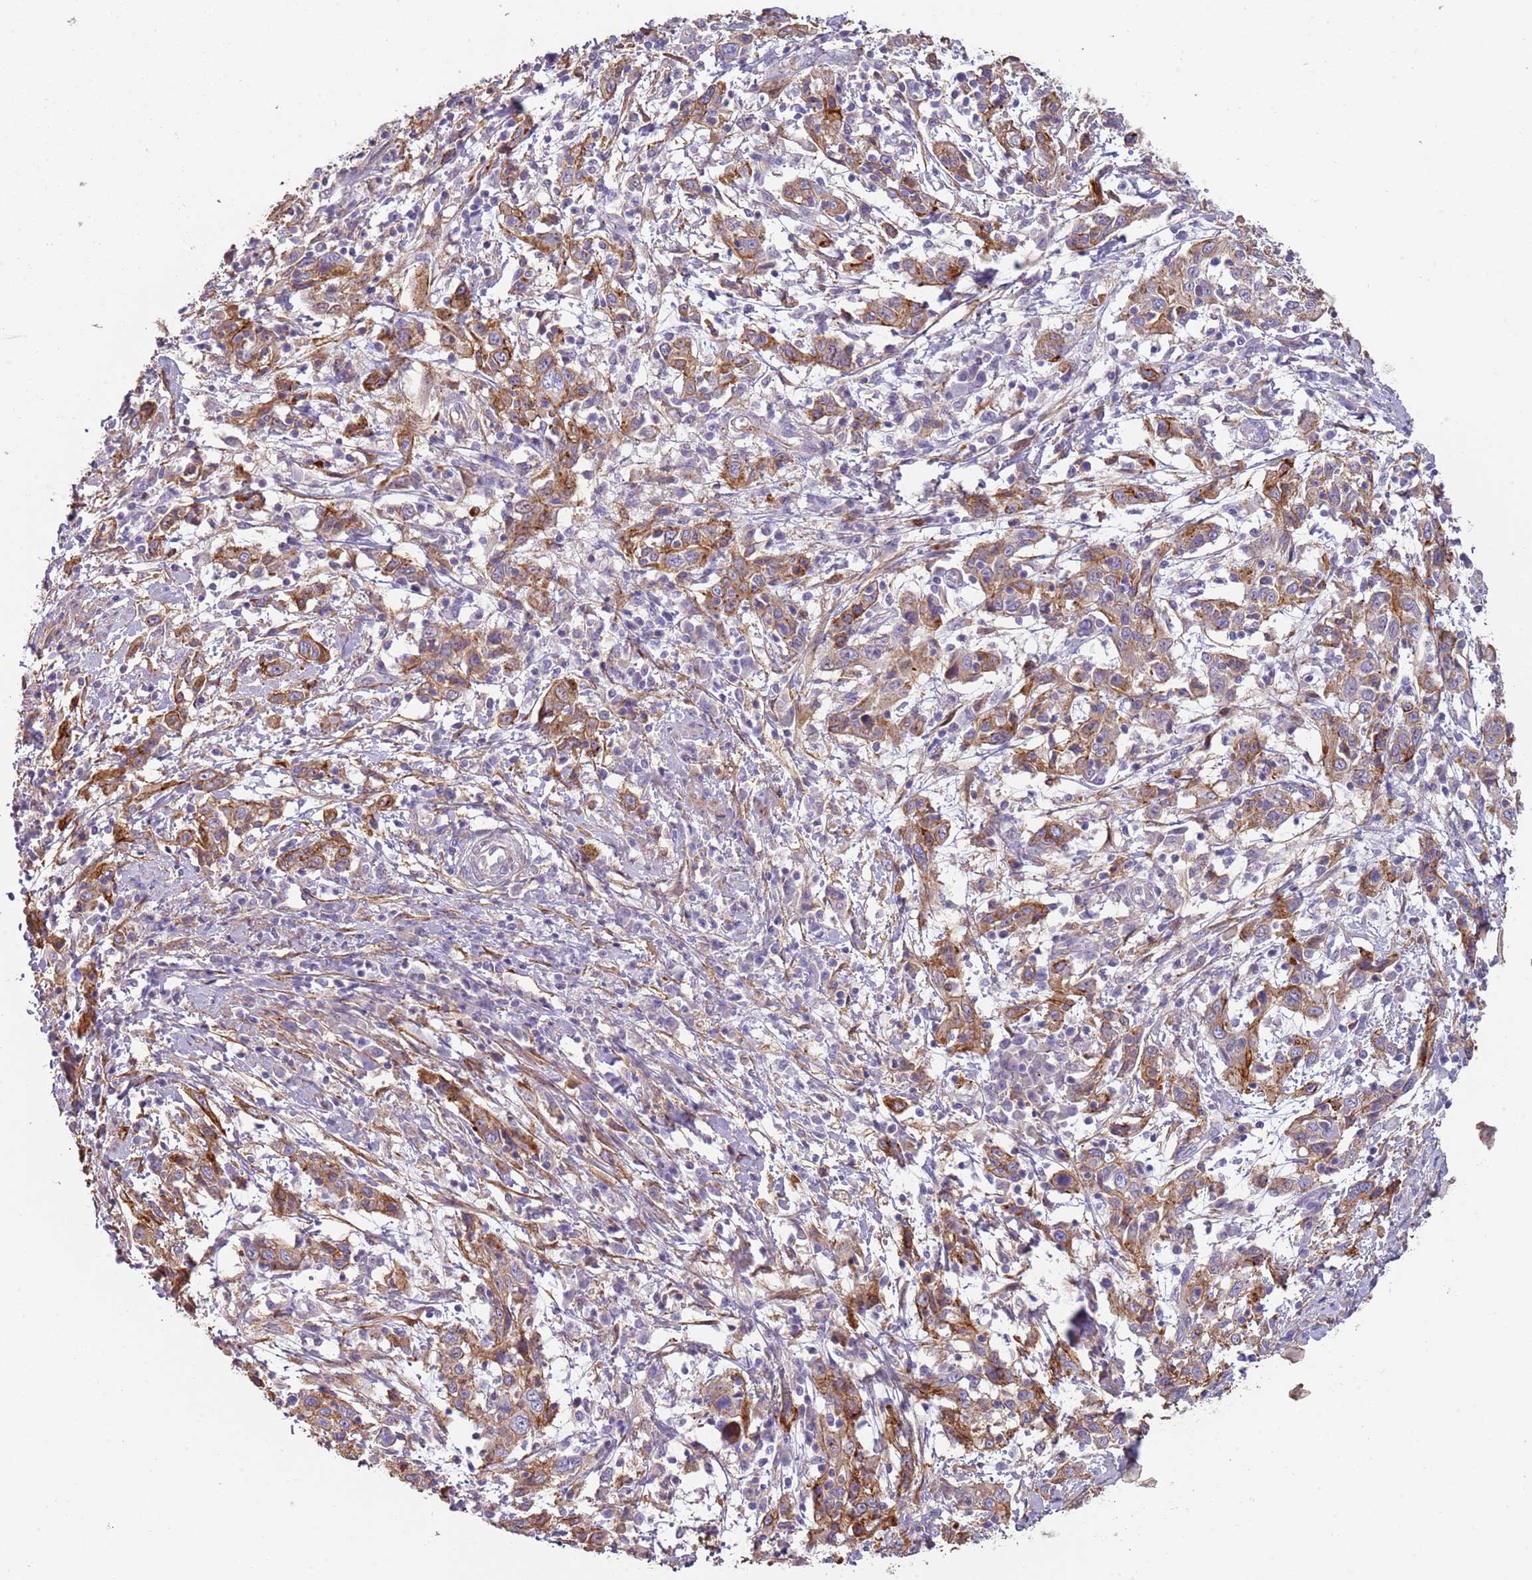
{"staining": {"intensity": "moderate", "quantity": ">75%", "location": "cytoplasmic/membranous"}, "tissue": "cervical cancer", "cell_type": "Tumor cells", "image_type": "cancer", "snomed": [{"axis": "morphology", "description": "Squamous cell carcinoma, NOS"}, {"axis": "topography", "description": "Cervix"}], "caption": "DAB immunohistochemical staining of human cervical squamous cell carcinoma displays moderate cytoplasmic/membranous protein staining in approximately >75% of tumor cells. (brown staining indicates protein expression, while blue staining denotes nuclei).", "gene": "NBPF3", "patient": {"sex": "female", "age": 46}}